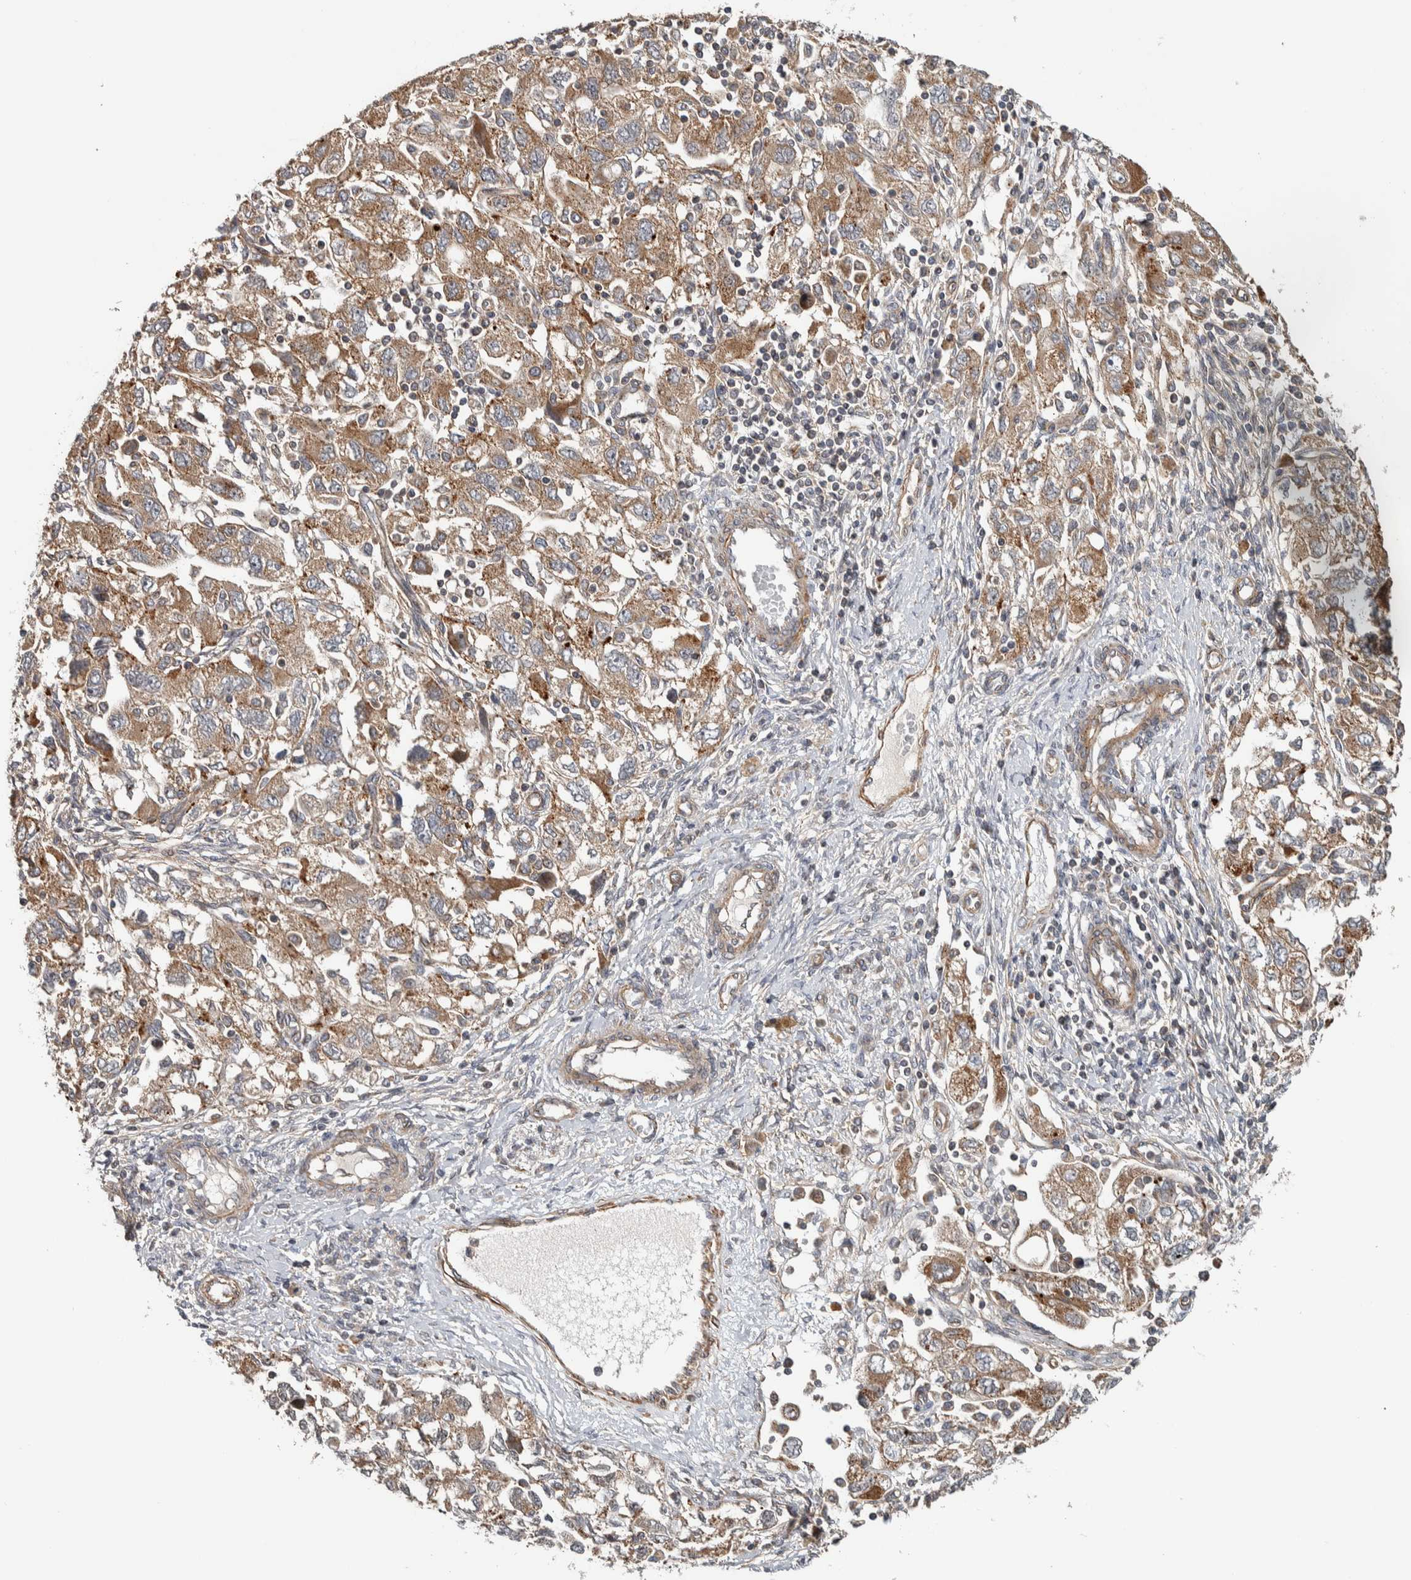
{"staining": {"intensity": "moderate", "quantity": ">75%", "location": "cytoplasmic/membranous"}, "tissue": "ovarian cancer", "cell_type": "Tumor cells", "image_type": "cancer", "snomed": [{"axis": "morphology", "description": "Carcinoma, NOS"}, {"axis": "morphology", "description": "Cystadenocarcinoma, serous, NOS"}, {"axis": "topography", "description": "Ovary"}], "caption": "IHC staining of ovarian carcinoma, which reveals medium levels of moderate cytoplasmic/membranous expression in about >75% of tumor cells indicating moderate cytoplasmic/membranous protein staining. The staining was performed using DAB (3,3'-diaminobenzidine) (brown) for protein detection and nuclei were counterstained in hematoxylin (blue).", "gene": "TBC1D31", "patient": {"sex": "female", "age": 69}}